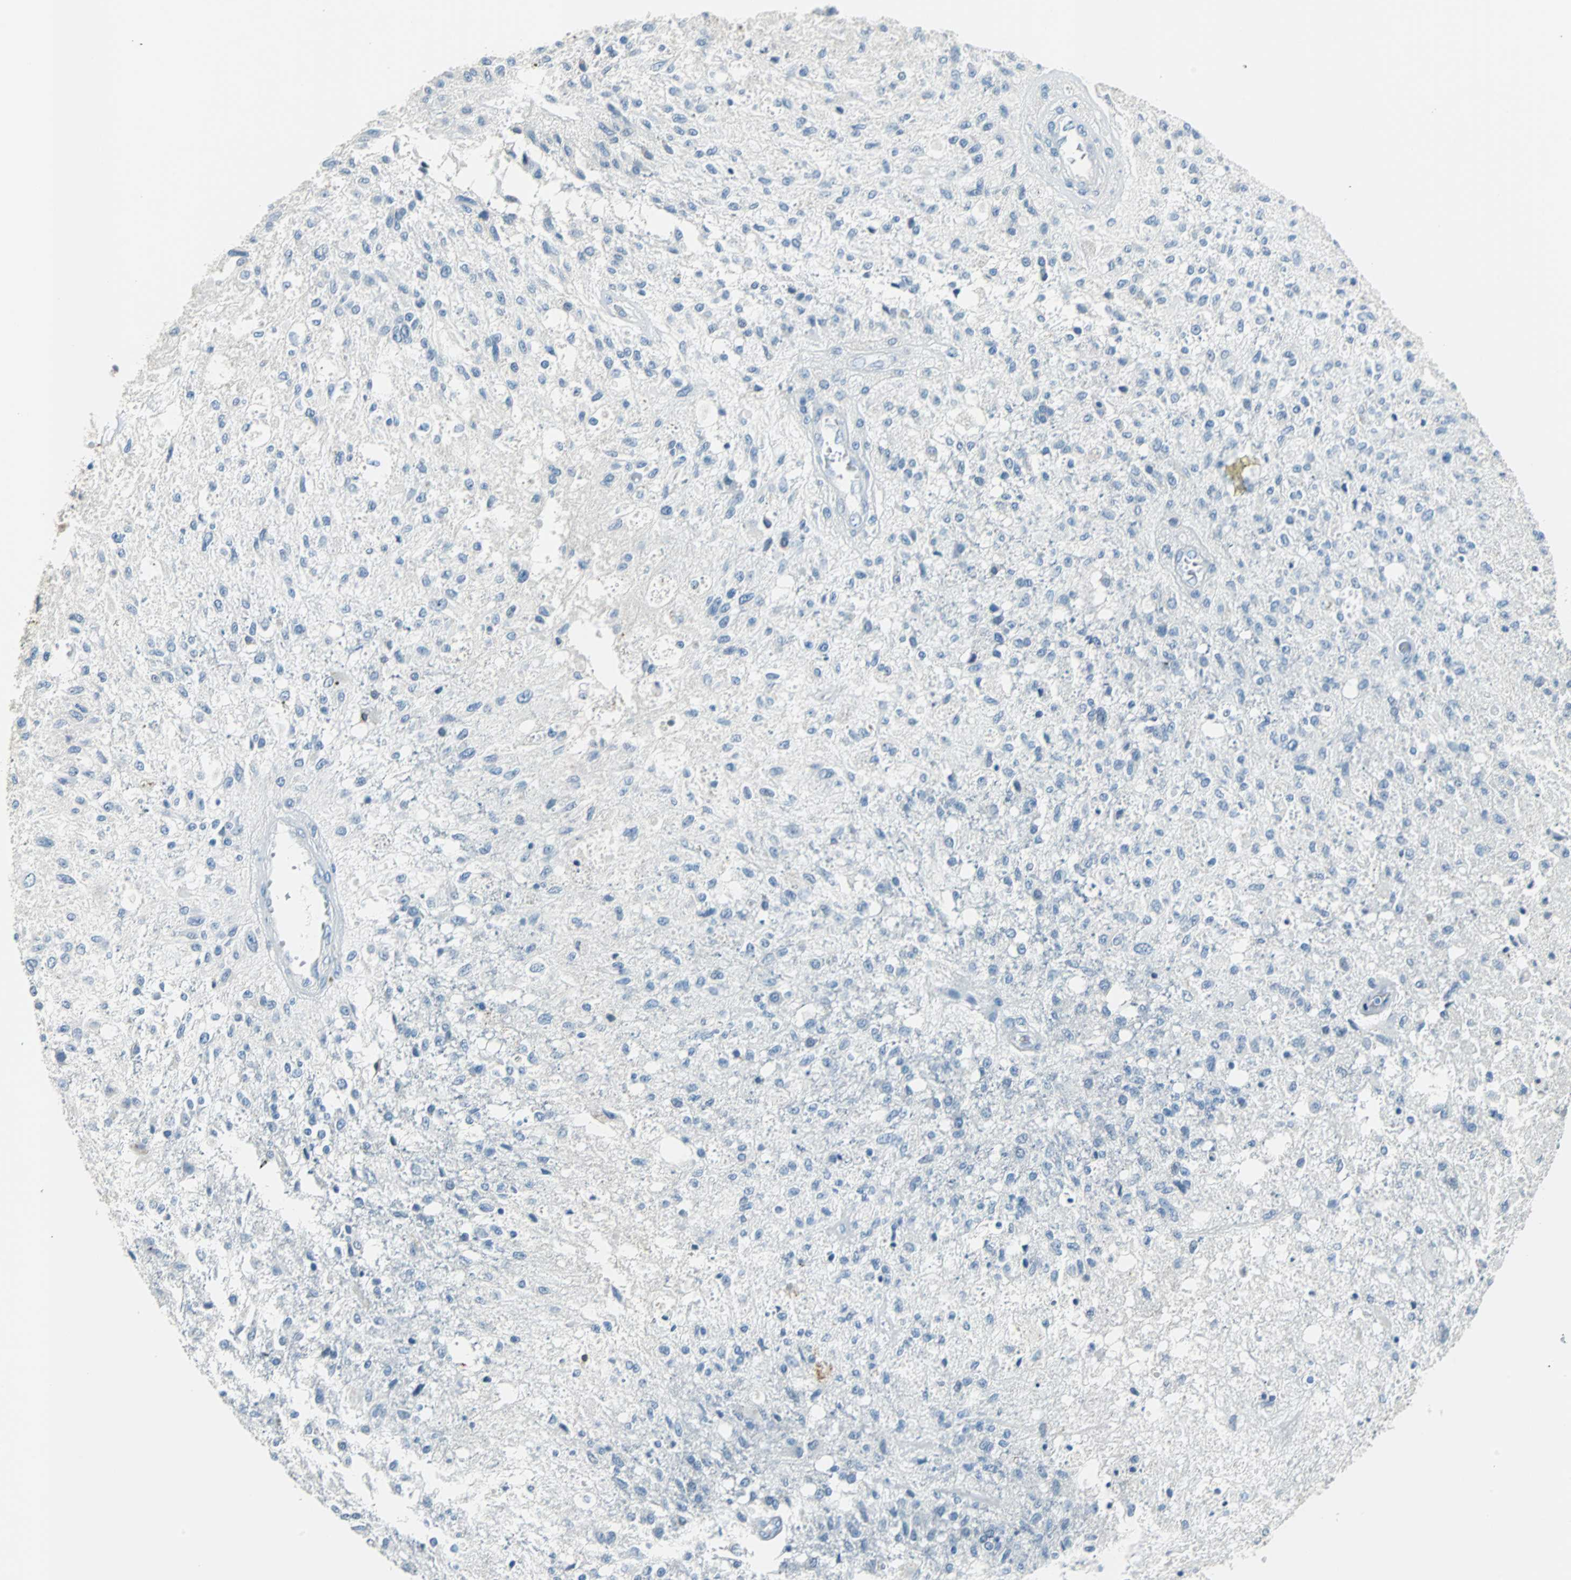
{"staining": {"intensity": "negative", "quantity": "none", "location": "none"}, "tissue": "glioma", "cell_type": "Tumor cells", "image_type": "cancer", "snomed": [{"axis": "morphology", "description": "Normal tissue, NOS"}, {"axis": "morphology", "description": "Glioma, malignant, High grade"}, {"axis": "topography", "description": "Cerebral cortex"}], "caption": "DAB (3,3'-diaminobenzidine) immunohistochemical staining of malignant glioma (high-grade) demonstrates no significant staining in tumor cells. (Stains: DAB (3,3'-diaminobenzidine) immunohistochemistry with hematoxylin counter stain, Microscopy: brightfield microscopy at high magnification).", "gene": "MUC7", "patient": {"sex": "male", "age": 77}}